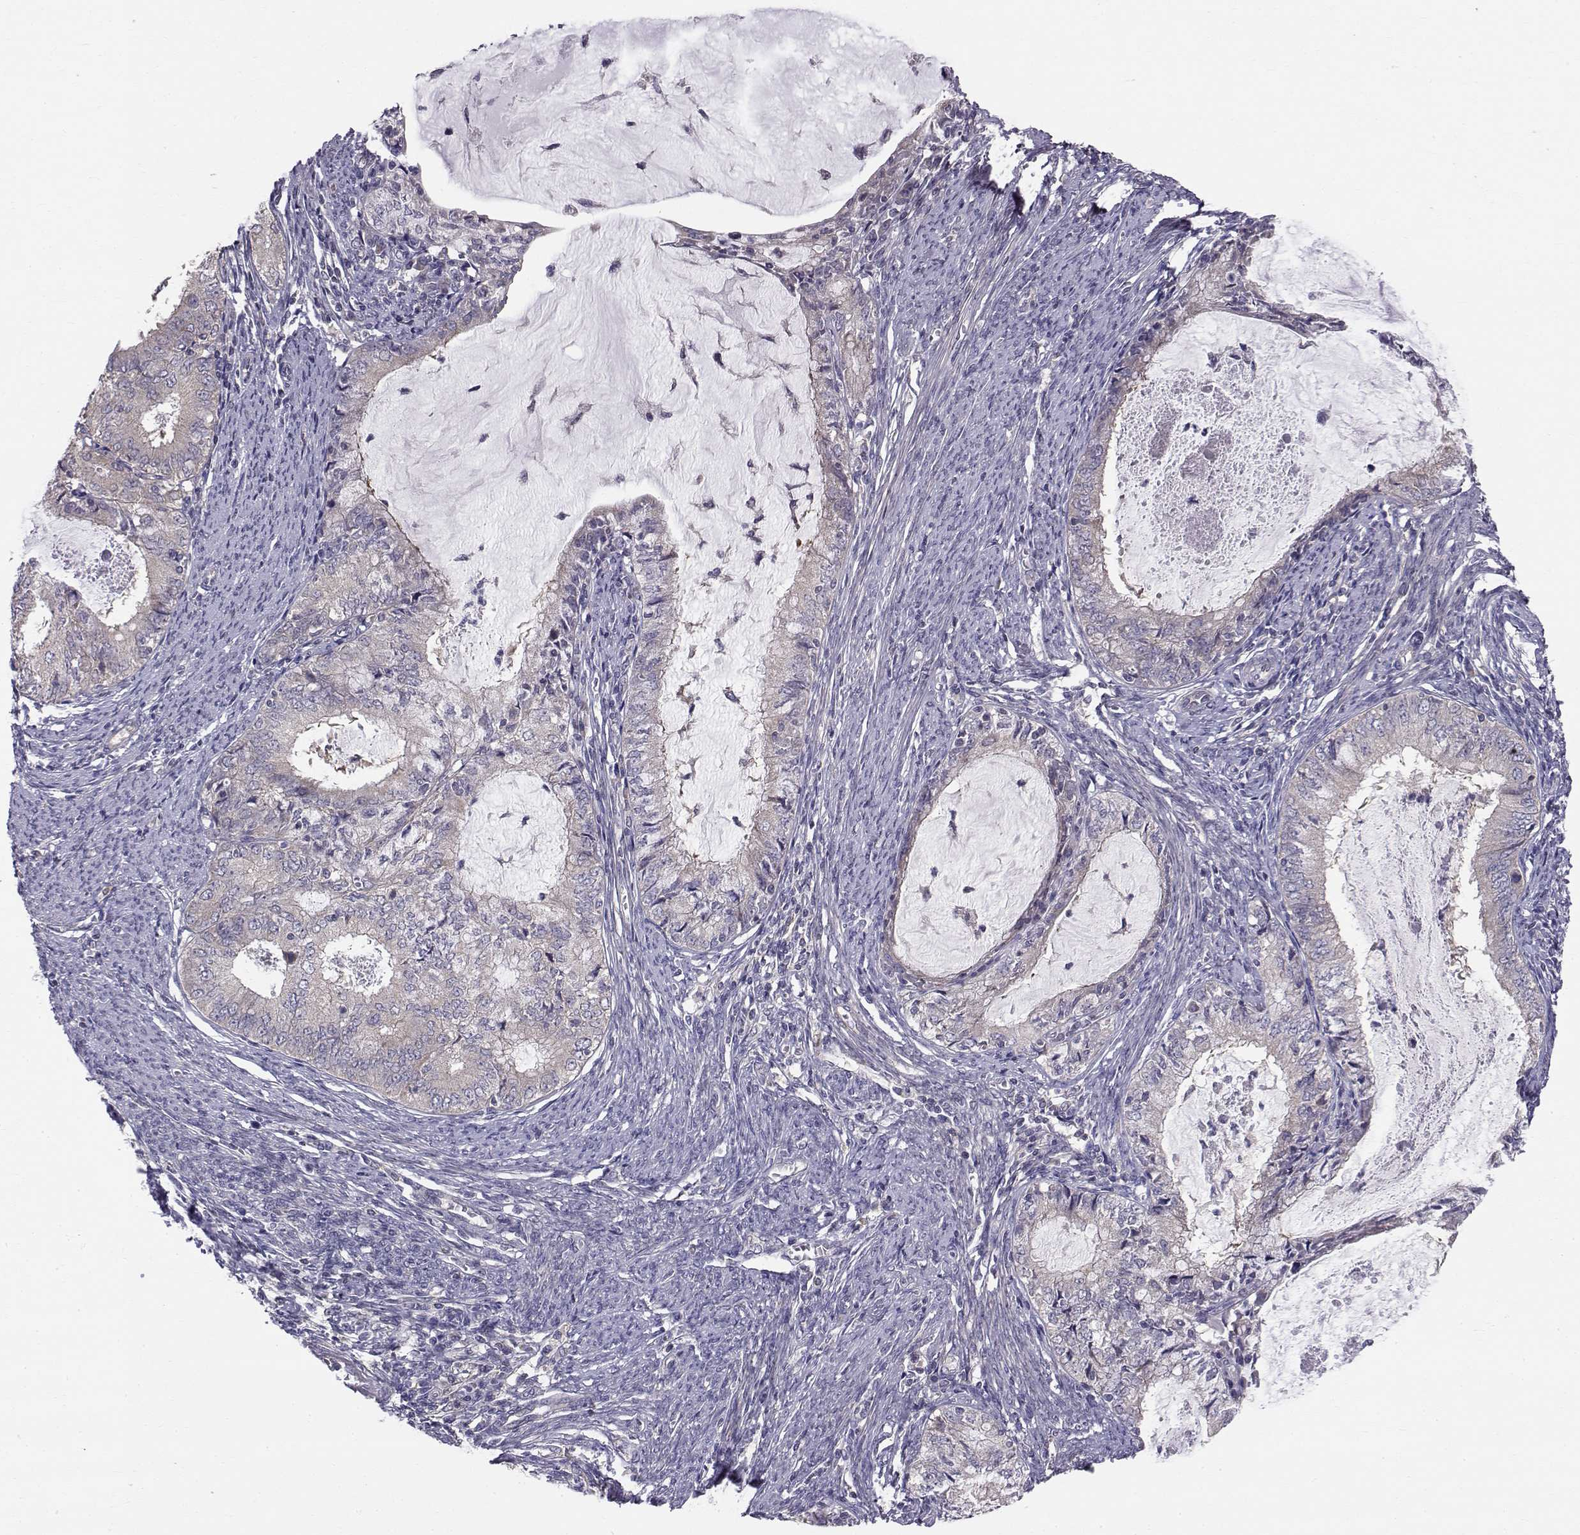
{"staining": {"intensity": "negative", "quantity": "none", "location": "none"}, "tissue": "endometrial cancer", "cell_type": "Tumor cells", "image_type": "cancer", "snomed": [{"axis": "morphology", "description": "Adenocarcinoma, NOS"}, {"axis": "topography", "description": "Endometrium"}], "caption": "This image is of endometrial adenocarcinoma stained with immunohistochemistry (IHC) to label a protein in brown with the nuclei are counter-stained blue. There is no positivity in tumor cells.", "gene": "PEX5L", "patient": {"sex": "female", "age": 57}}